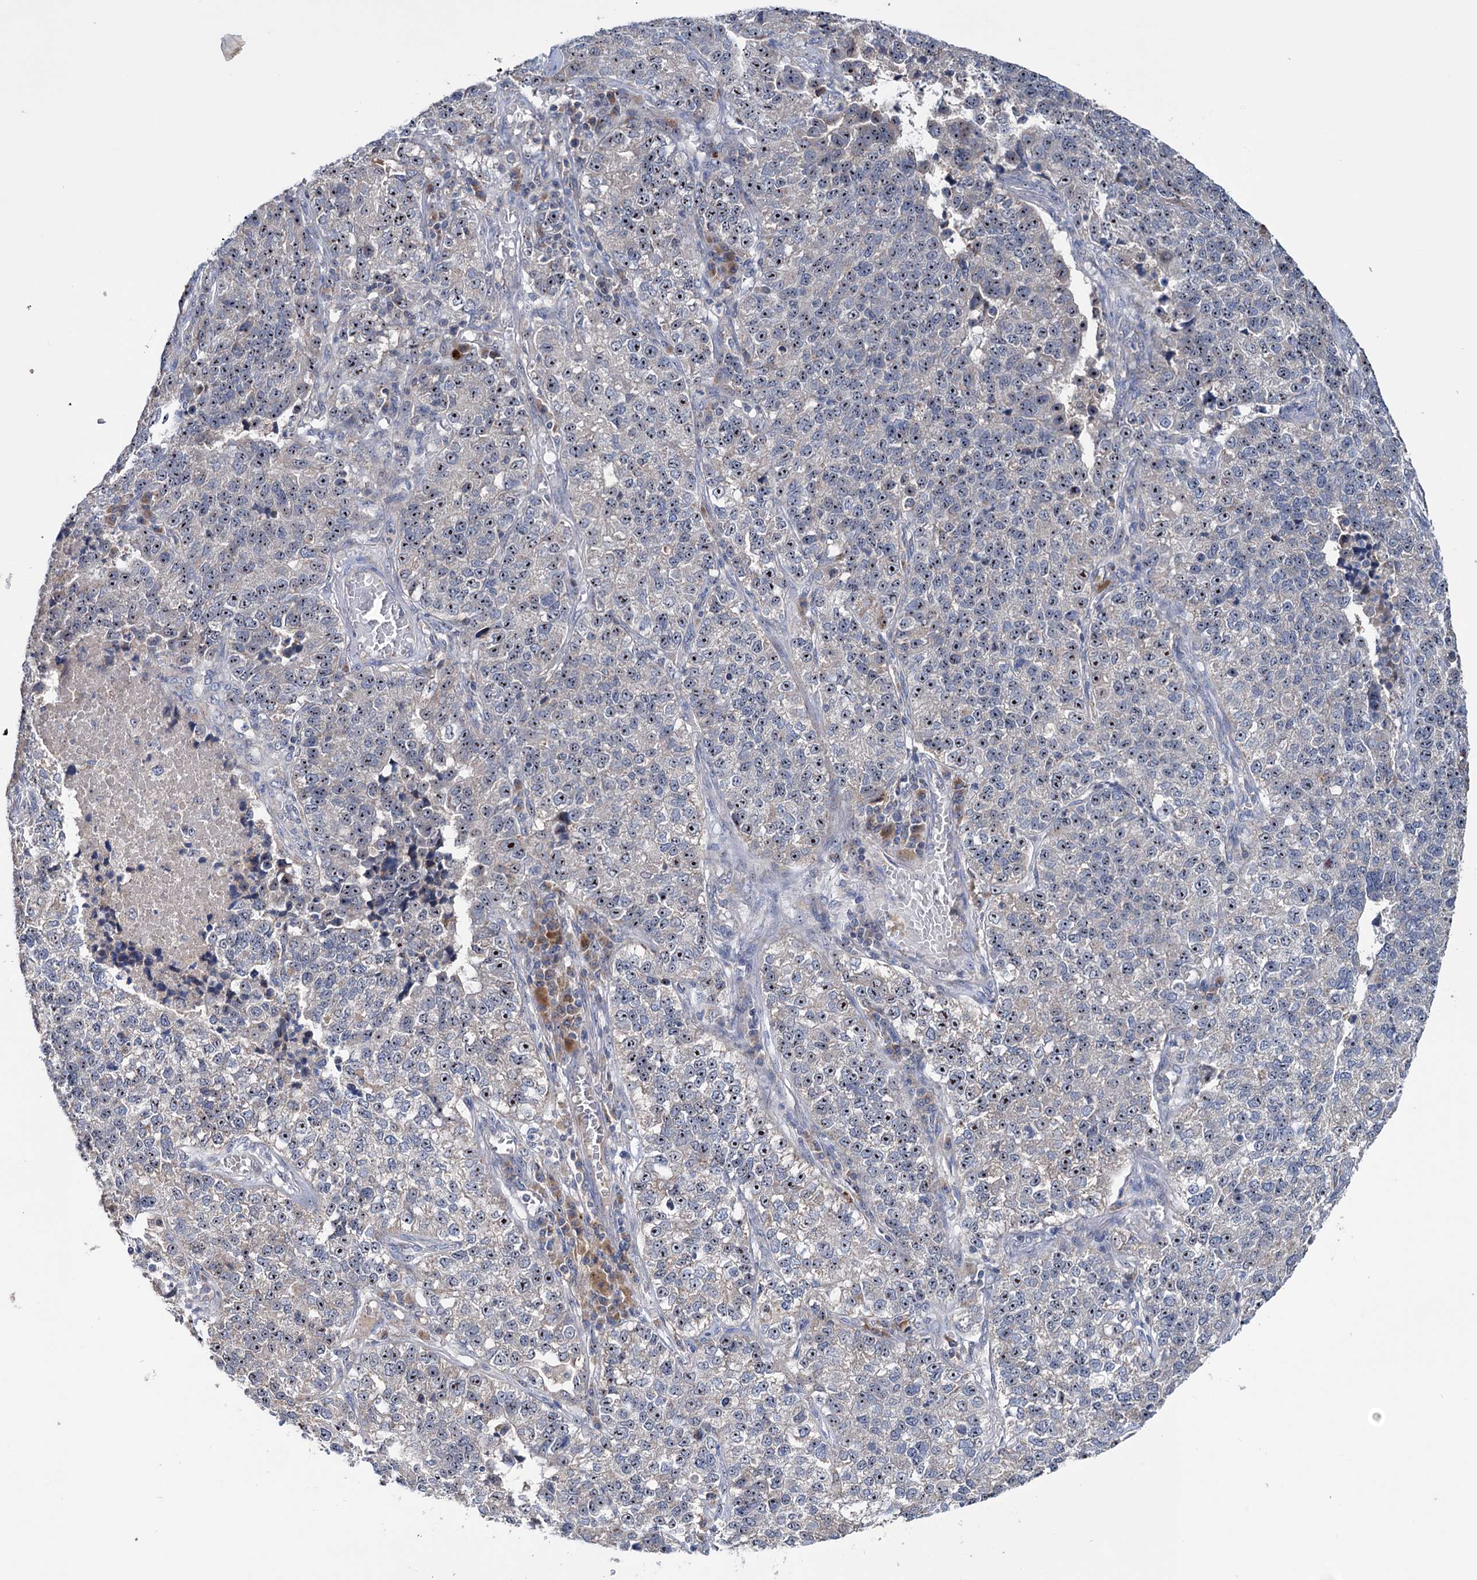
{"staining": {"intensity": "moderate", "quantity": "25%-75%", "location": "nuclear"}, "tissue": "lung cancer", "cell_type": "Tumor cells", "image_type": "cancer", "snomed": [{"axis": "morphology", "description": "Adenocarcinoma, NOS"}, {"axis": "topography", "description": "Lung"}], "caption": "Lung cancer (adenocarcinoma) stained with immunohistochemistry reveals moderate nuclear staining in approximately 25%-75% of tumor cells.", "gene": "HTR3B", "patient": {"sex": "male", "age": 49}}